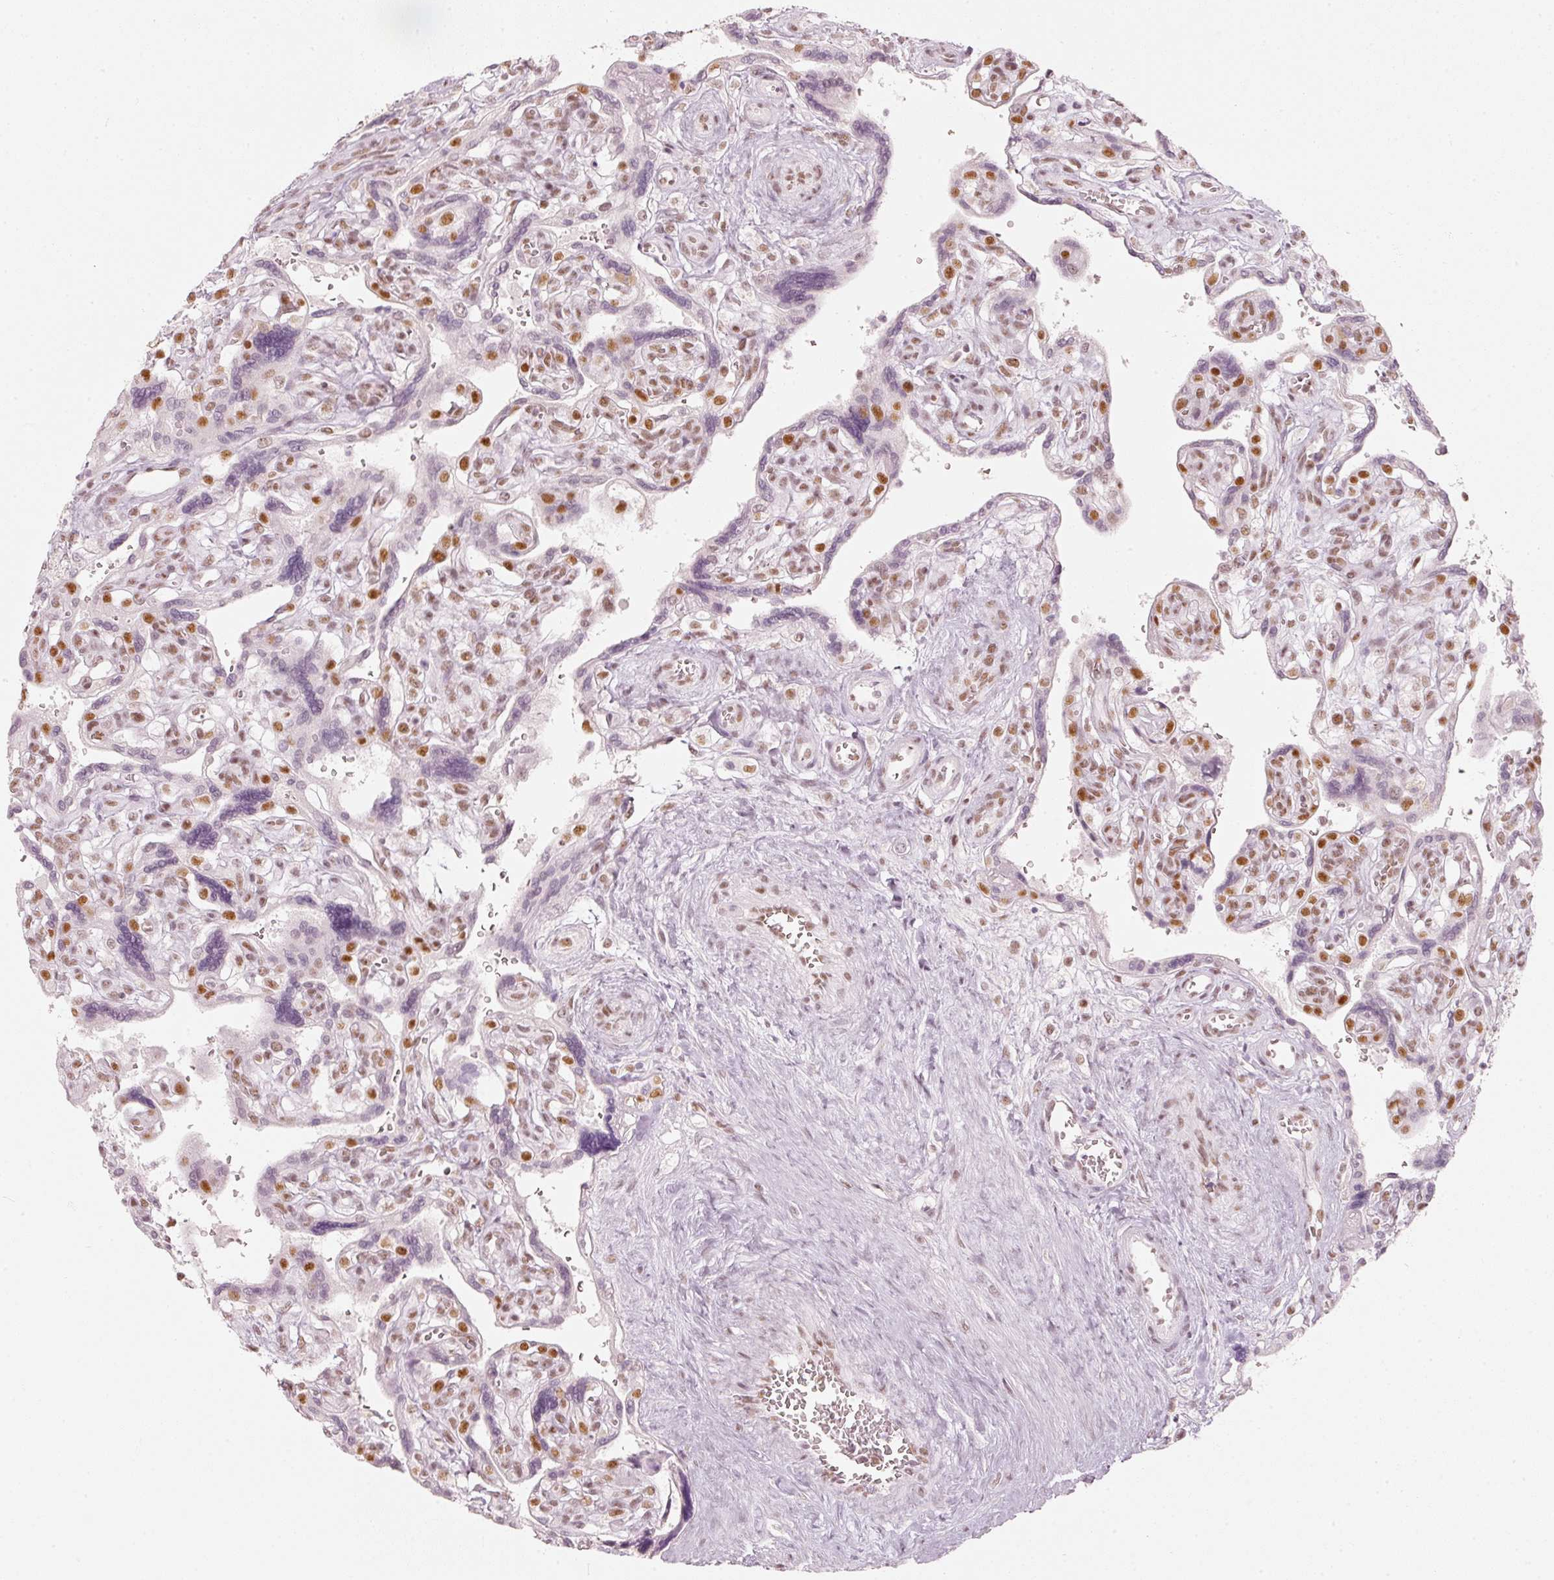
{"staining": {"intensity": "strong", "quantity": ">75%", "location": "nuclear"}, "tissue": "placenta", "cell_type": "Decidual cells", "image_type": "normal", "snomed": [{"axis": "morphology", "description": "Normal tissue, NOS"}, {"axis": "topography", "description": "Placenta"}], "caption": "IHC photomicrograph of unremarkable placenta: placenta stained using immunohistochemistry (IHC) reveals high levels of strong protein expression localized specifically in the nuclear of decidual cells, appearing as a nuclear brown color.", "gene": "PPP1R10", "patient": {"sex": "female", "age": 39}}